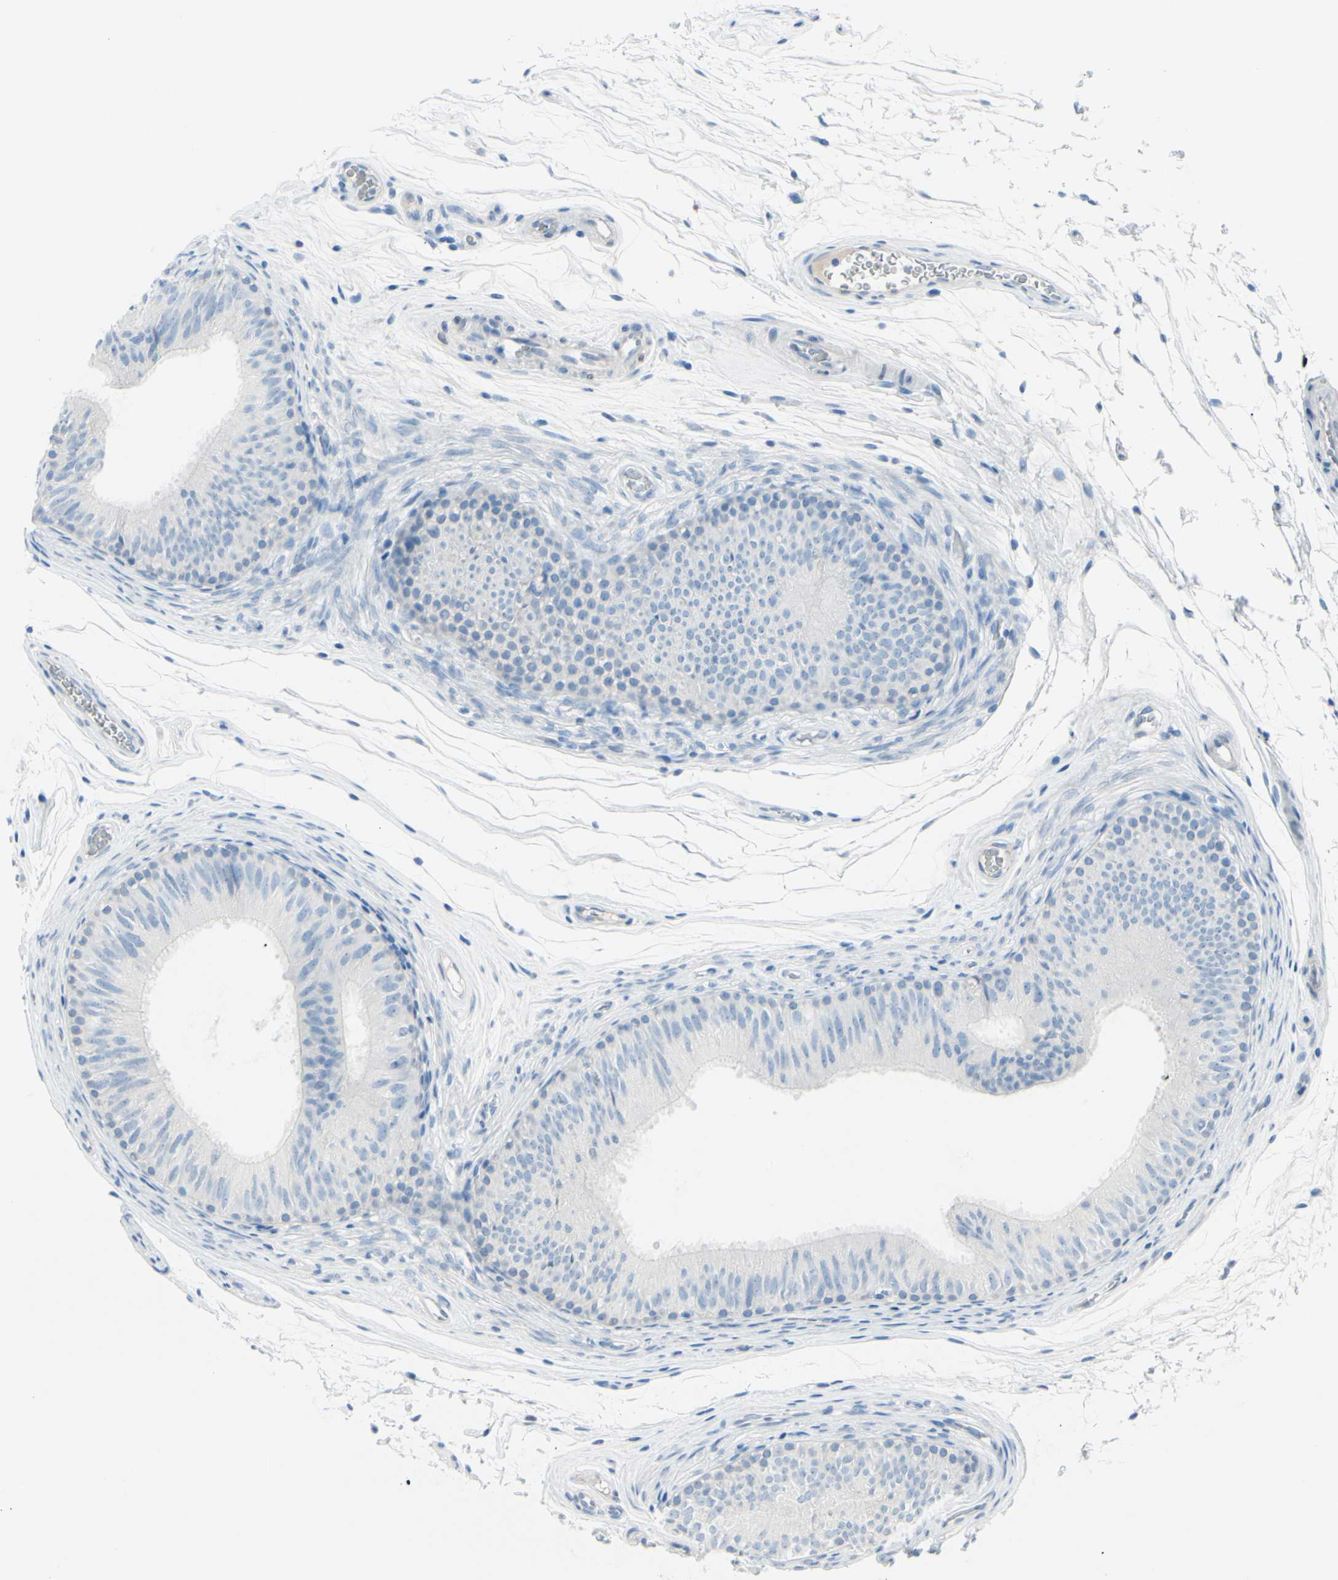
{"staining": {"intensity": "negative", "quantity": "none", "location": "none"}, "tissue": "epididymis", "cell_type": "Glandular cells", "image_type": "normal", "snomed": [{"axis": "morphology", "description": "Normal tissue, NOS"}, {"axis": "topography", "description": "Epididymis"}], "caption": "Epididymis was stained to show a protein in brown. There is no significant staining in glandular cells. The staining is performed using DAB (3,3'-diaminobenzidine) brown chromogen with nuclei counter-stained in using hematoxylin.", "gene": "TFPI2", "patient": {"sex": "male", "age": 36}}